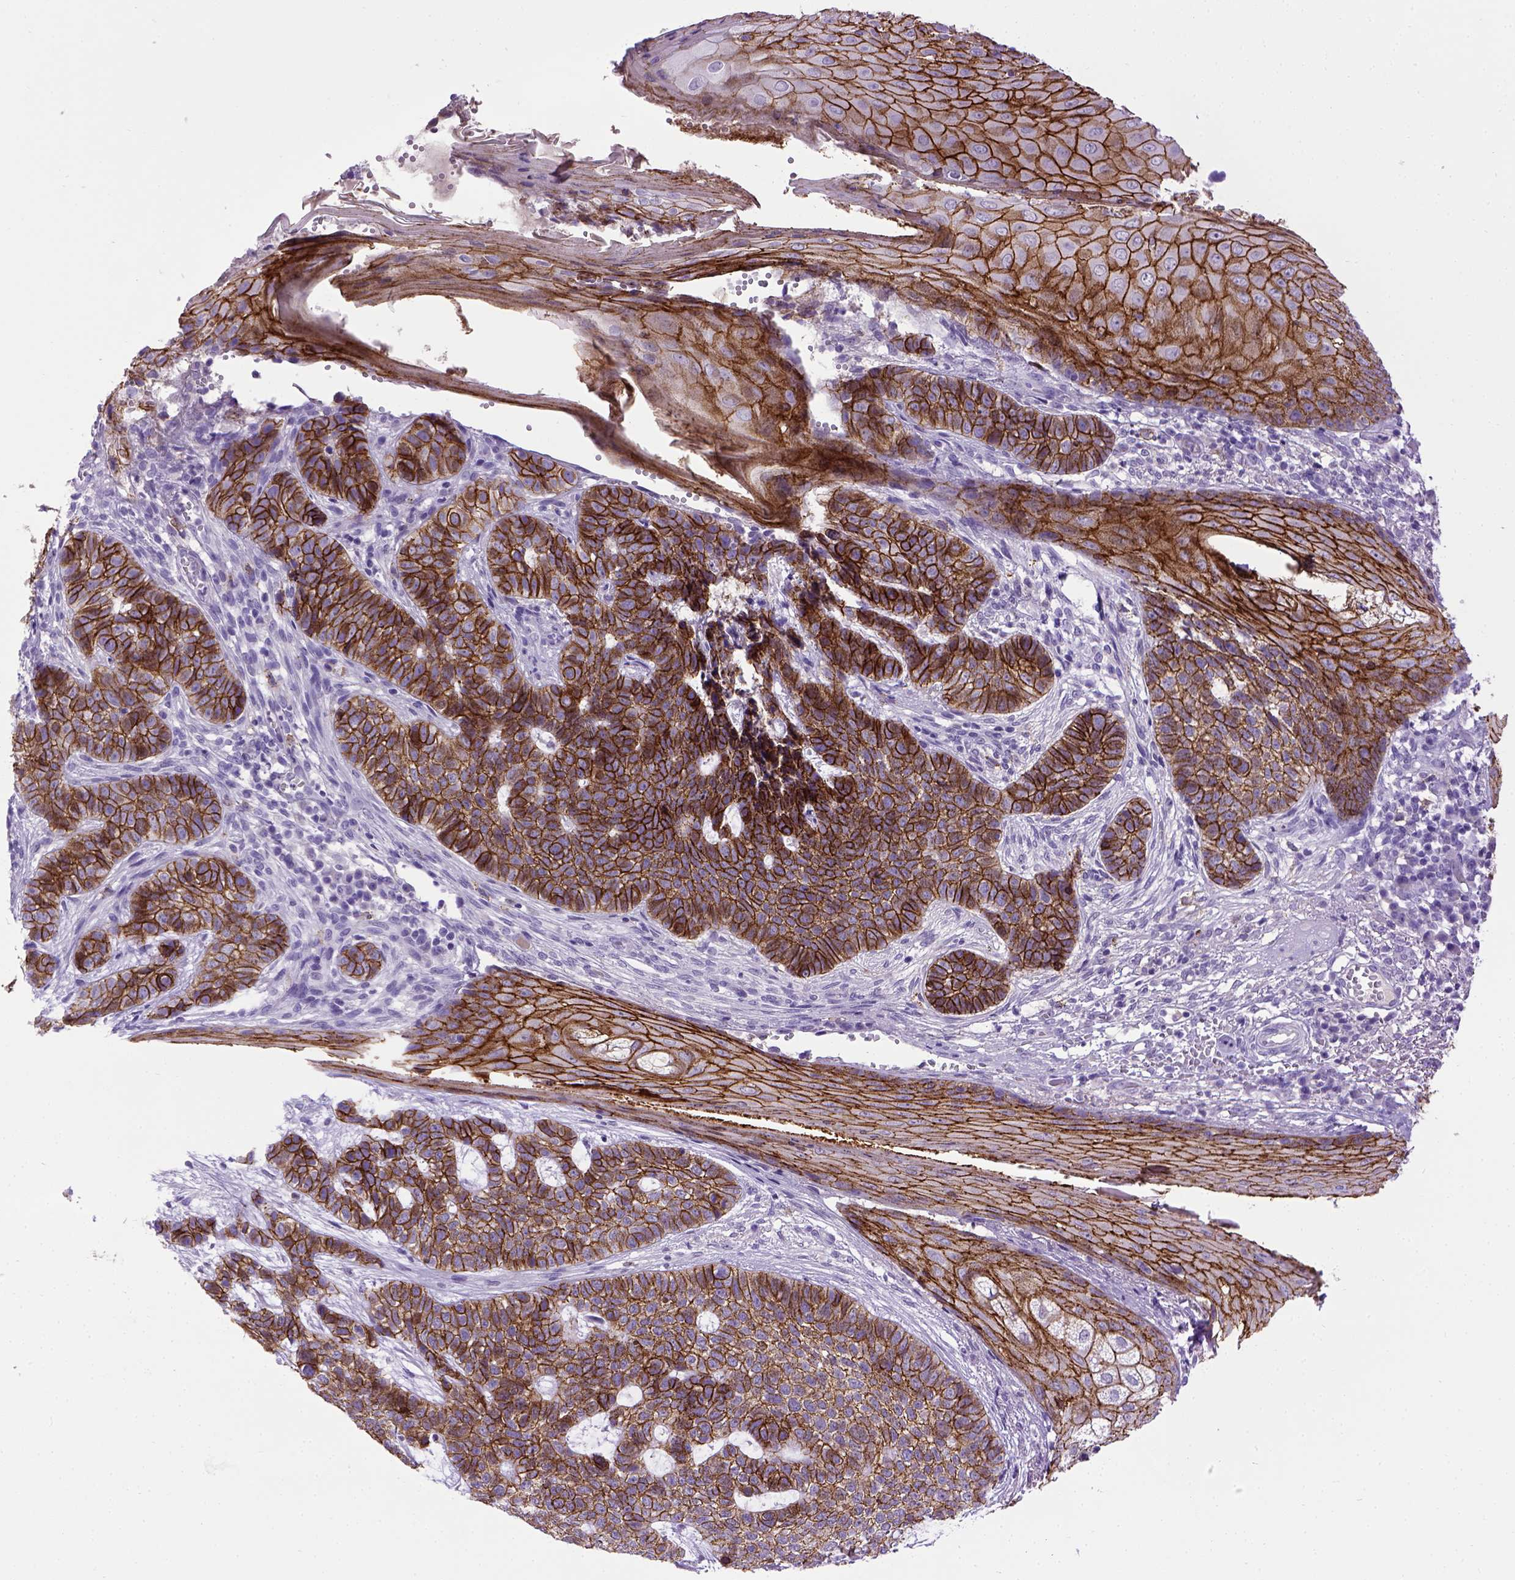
{"staining": {"intensity": "strong", "quantity": ">75%", "location": "cytoplasmic/membranous"}, "tissue": "skin cancer", "cell_type": "Tumor cells", "image_type": "cancer", "snomed": [{"axis": "morphology", "description": "Basal cell carcinoma"}, {"axis": "topography", "description": "Skin"}], "caption": "Skin basal cell carcinoma stained with IHC displays strong cytoplasmic/membranous expression in approximately >75% of tumor cells.", "gene": "CDH1", "patient": {"sex": "female", "age": 69}}